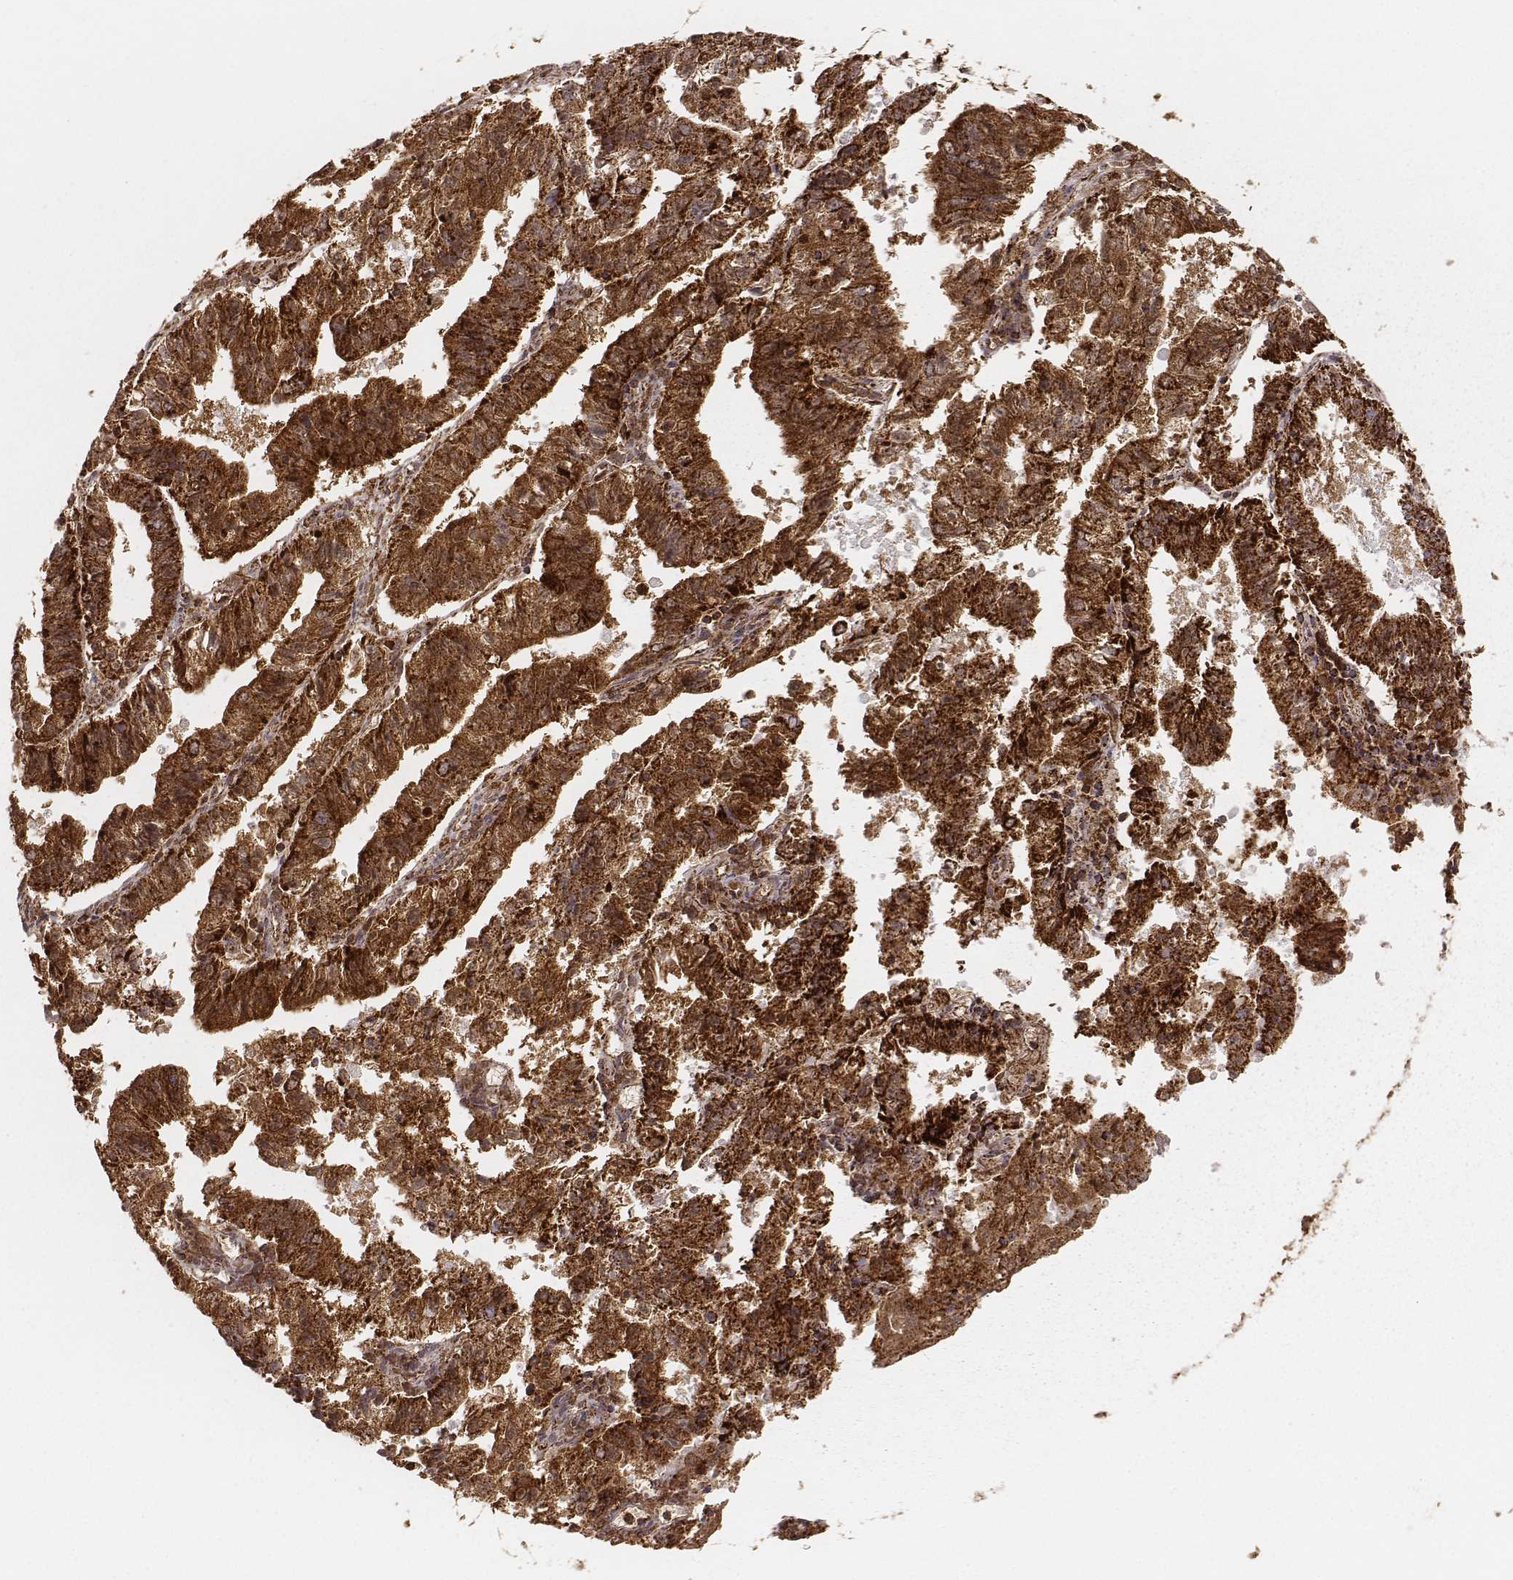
{"staining": {"intensity": "strong", "quantity": ">75%", "location": "cytoplasmic/membranous"}, "tissue": "endometrial cancer", "cell_type": "Tumor cells", "image_type": "cancer", "snomed": [{"axis": "morphology", "description": "Adenocarcinoma, NOS"}, {"axis": "topography", "description": "Endometrium"}], "caption": "DAB (3,3'-diaminobenzidine) immunohistochemical staining of human endometrial cancer demonstrates strong cytoplasmic/membranous protein positivity in about >75% of tumor cells. (Brightfield microscopy of DAB IHC at high magnification).", "gene": "CS", "patient": {"sex": "female", "age": 82}}